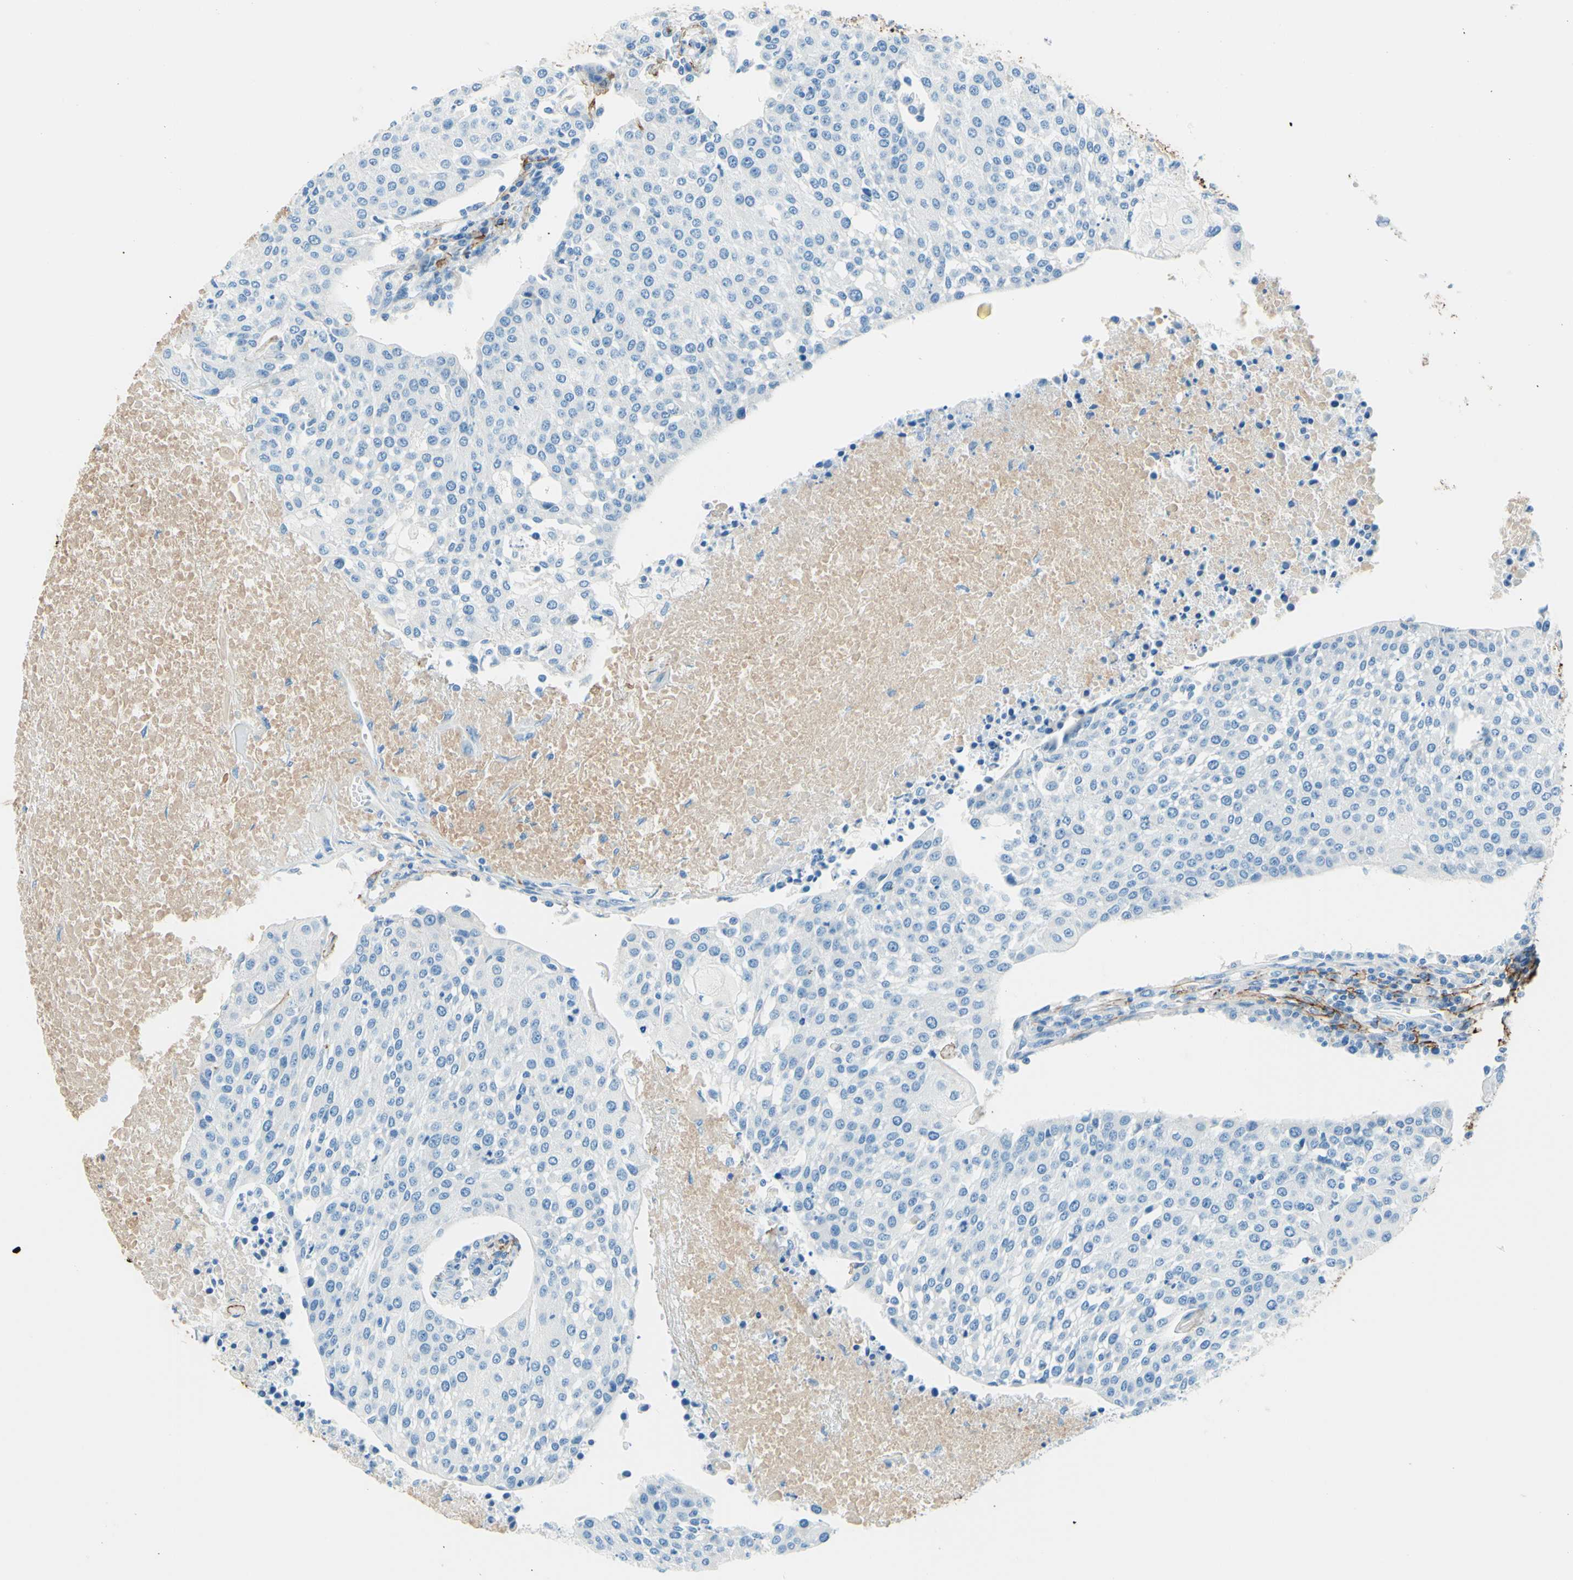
{"staining": {"intensity": "negative", "quantity": "none", "location": "none"}, "tissue": "urothelial cancer", "cell_type": "Tumor cells", "image_type": "cancer", "snomed": [{"axis": "morphology", "description": "Urothelial carcinoma, High grade"}, {"axis": "topography", "description": "Urinary bladder"}], "caption": "High power microscopy histopathology image of an immunohistochemistry photomicrograph of urothelial cancer, revealing no significant staining in tumor cells.", "gene": "MFAP5", "patient": {"sex": "female", "age": 85}}